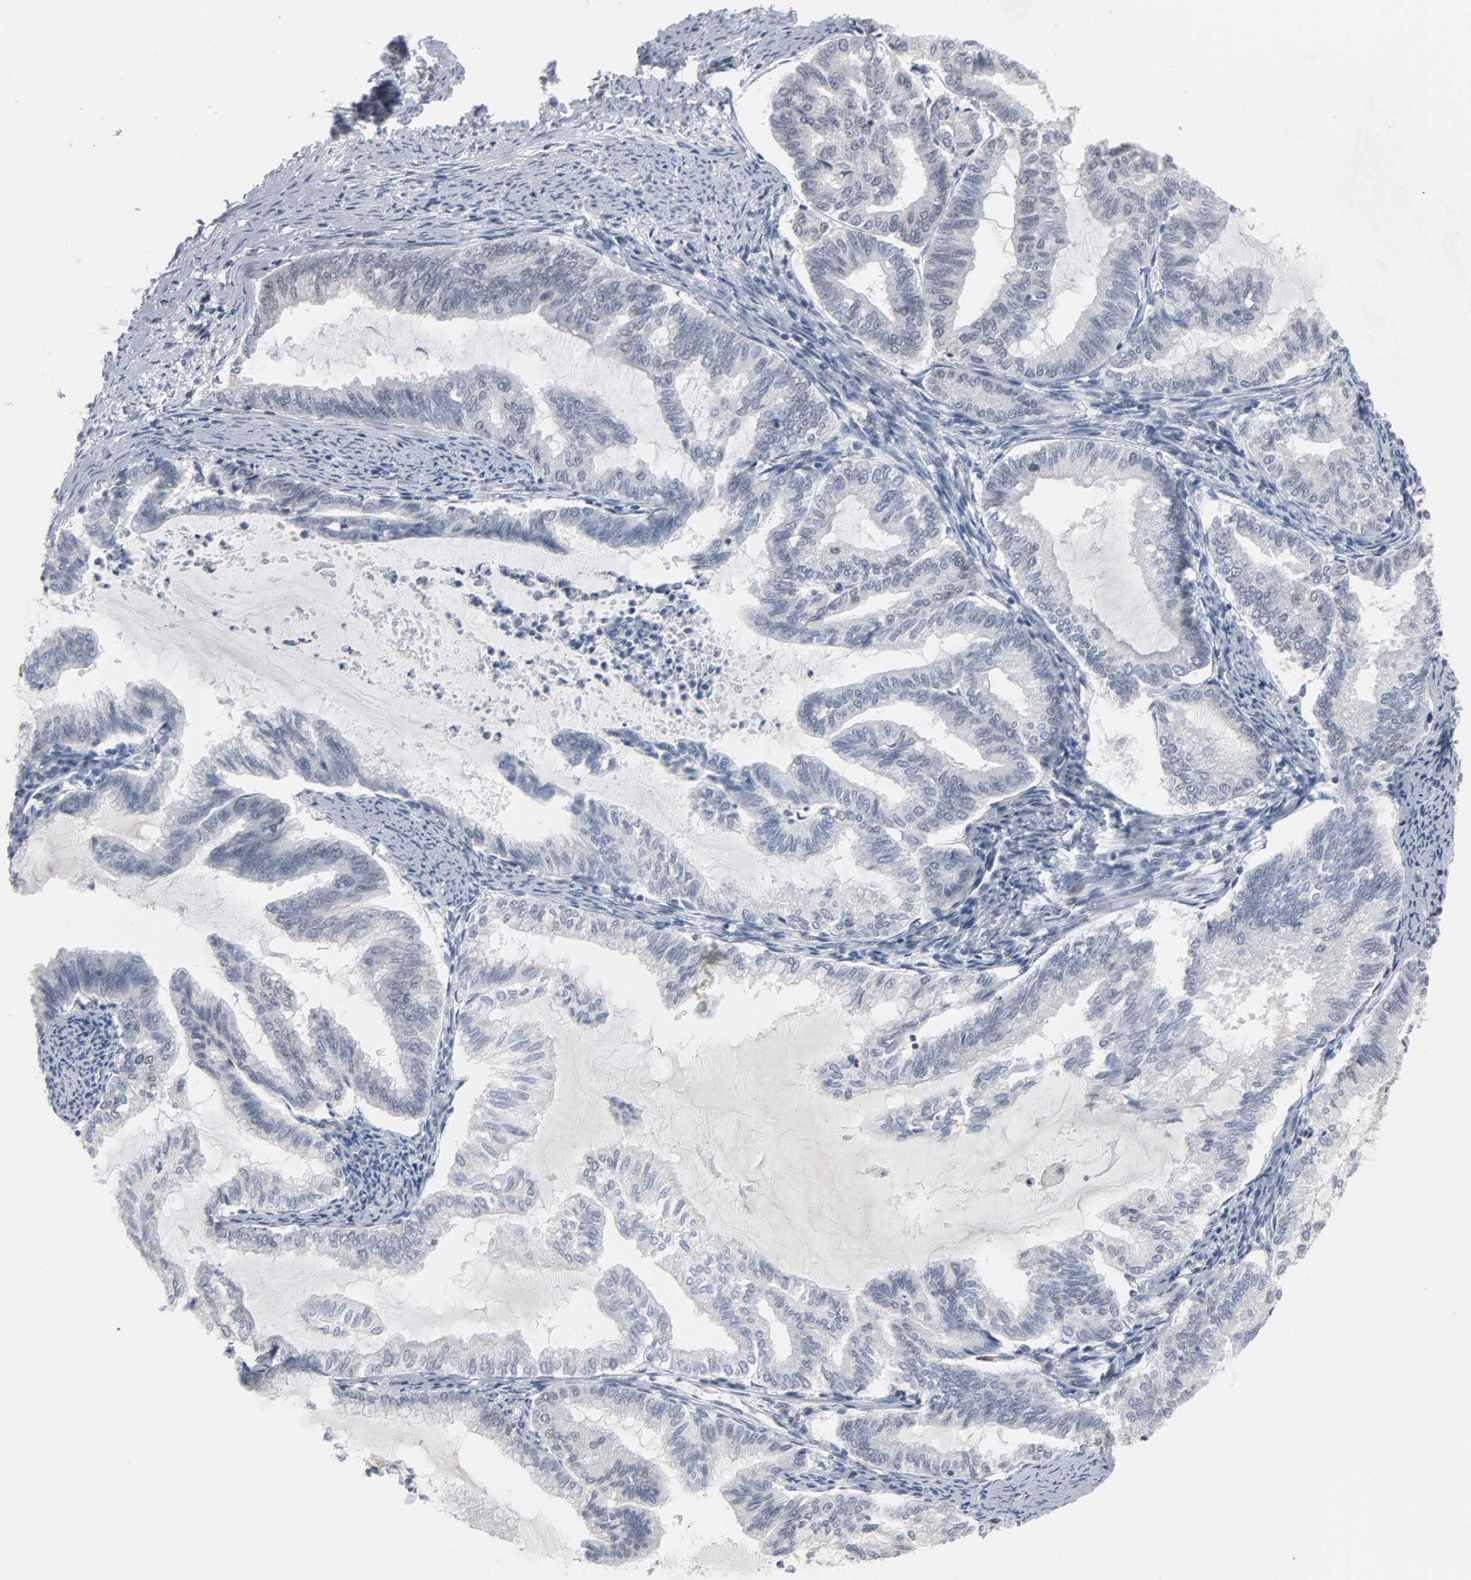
{"staining": {"intensity": "negative", "quantity": "none", "location": "none"}, "tissue": "endometrial cancer", "cell_type": "Tumor cells", "image_type": "cancer", "snomed": [{"axis": "morphology", "description": "Adenocarcinoma, NOS"}, {"axis": "topography", "description": "Endometrium"}], "caption": "IHC of adenocarcinoma (endometrial) shows no positivity in tumor cells.", "gene": "ACSS2", "patient": {"sex": "female", "age": 79}}